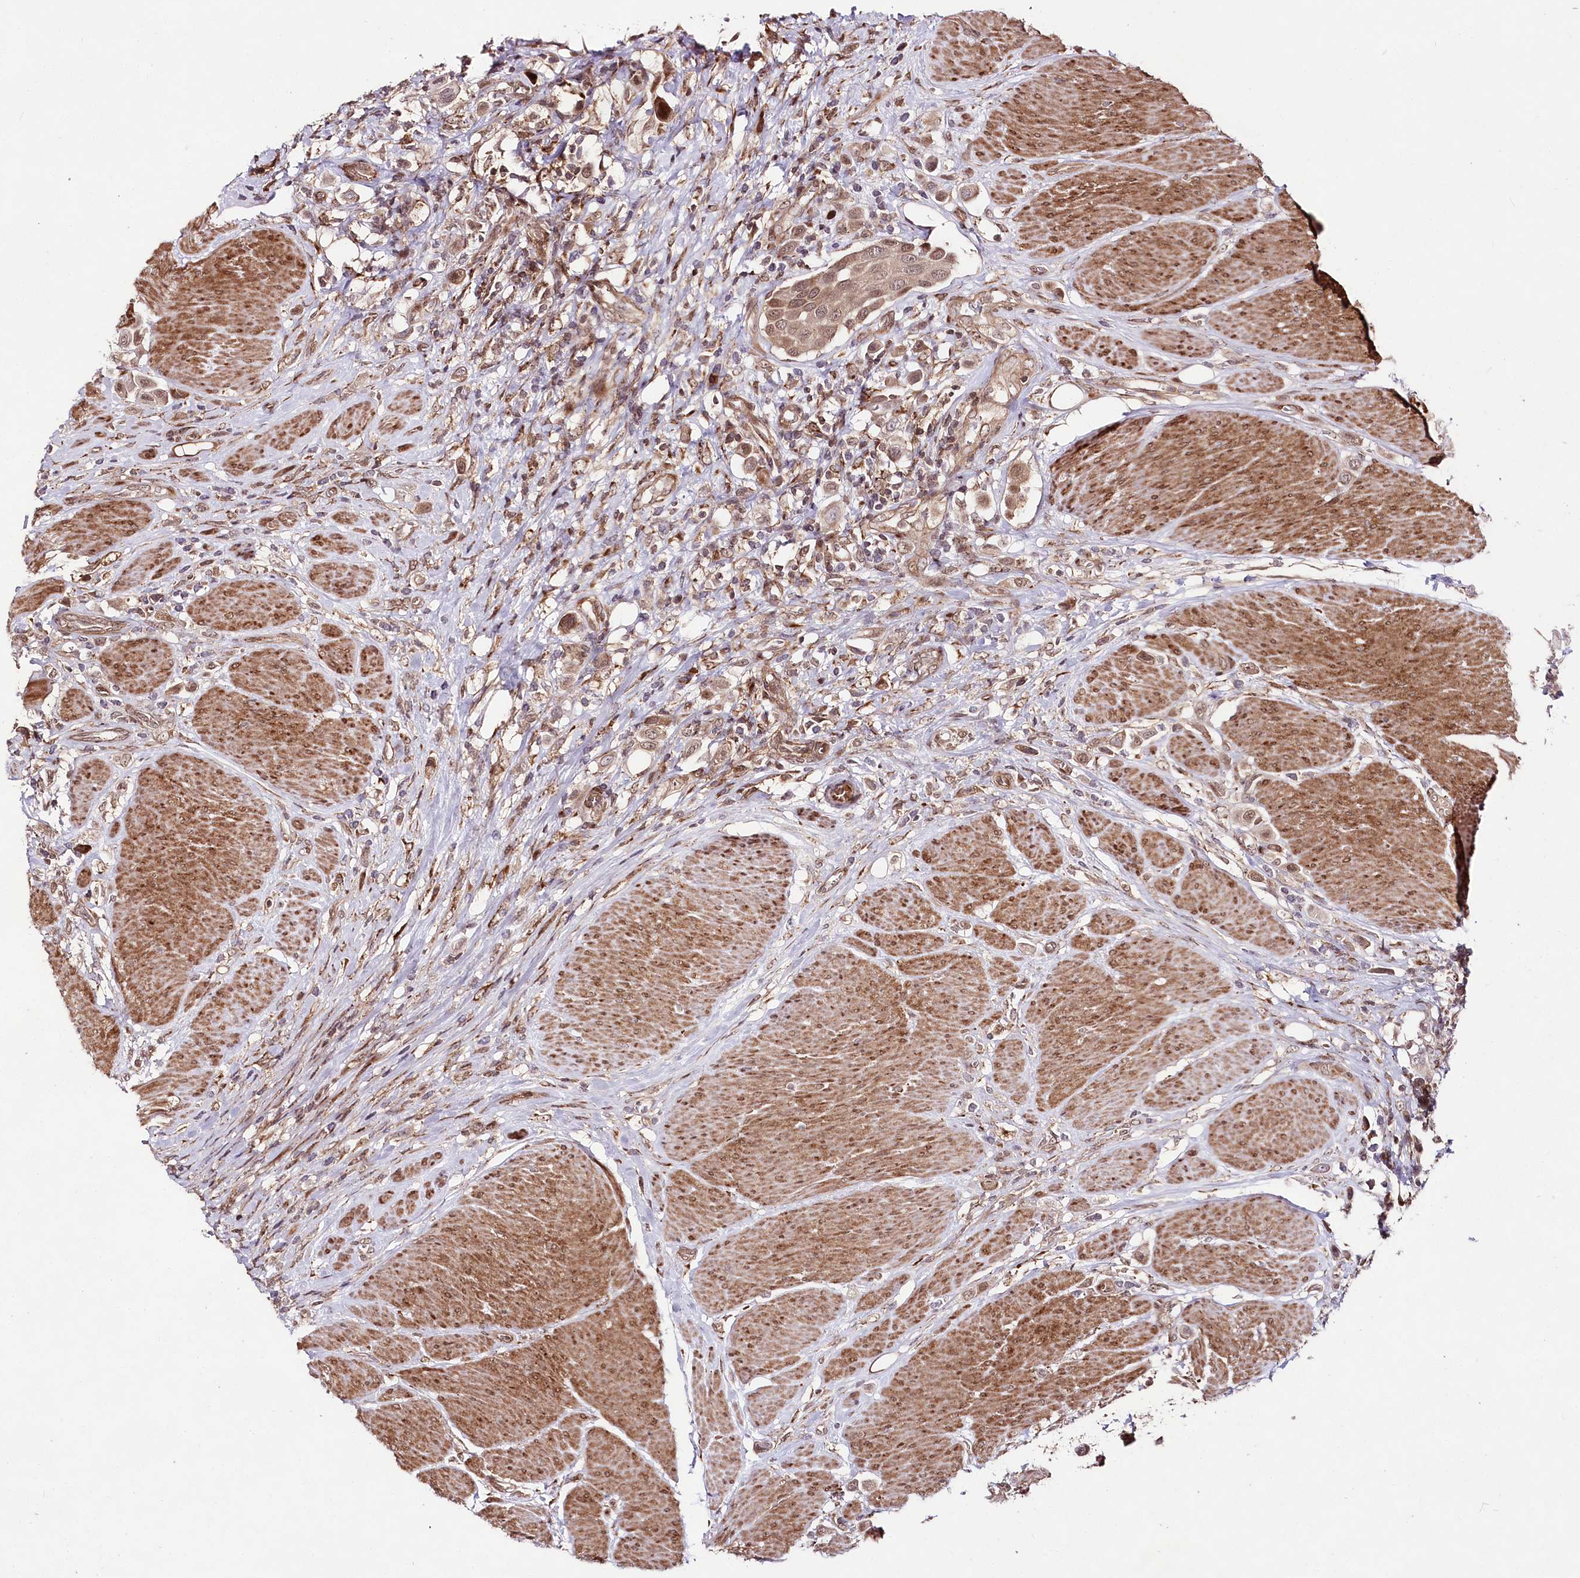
{"staining": {"intensity": "moderate", "quantity": ">75%", "location": "cytoplasmic/membranous,nuclear"}, "tissue": "urothelial cancer", "cell_type": "Tumor cells", "image_type": "cancer", "snomed": [{"axis": "morphology", "description": "Urothelial carcinoma, High grade"}, {"axis": "topography", "description": "Urinary bladder"}], "caption": "High-power microscopy captured an immunohistochemistry (IHC) photomicrograph of urothelial cancer, revealing moderate cytoplasmic/membranous and nuclear positivity in about >75% of tumor cells.", "gene": "PHLDB1", "patient": {"sex": "male", "age": 50}}